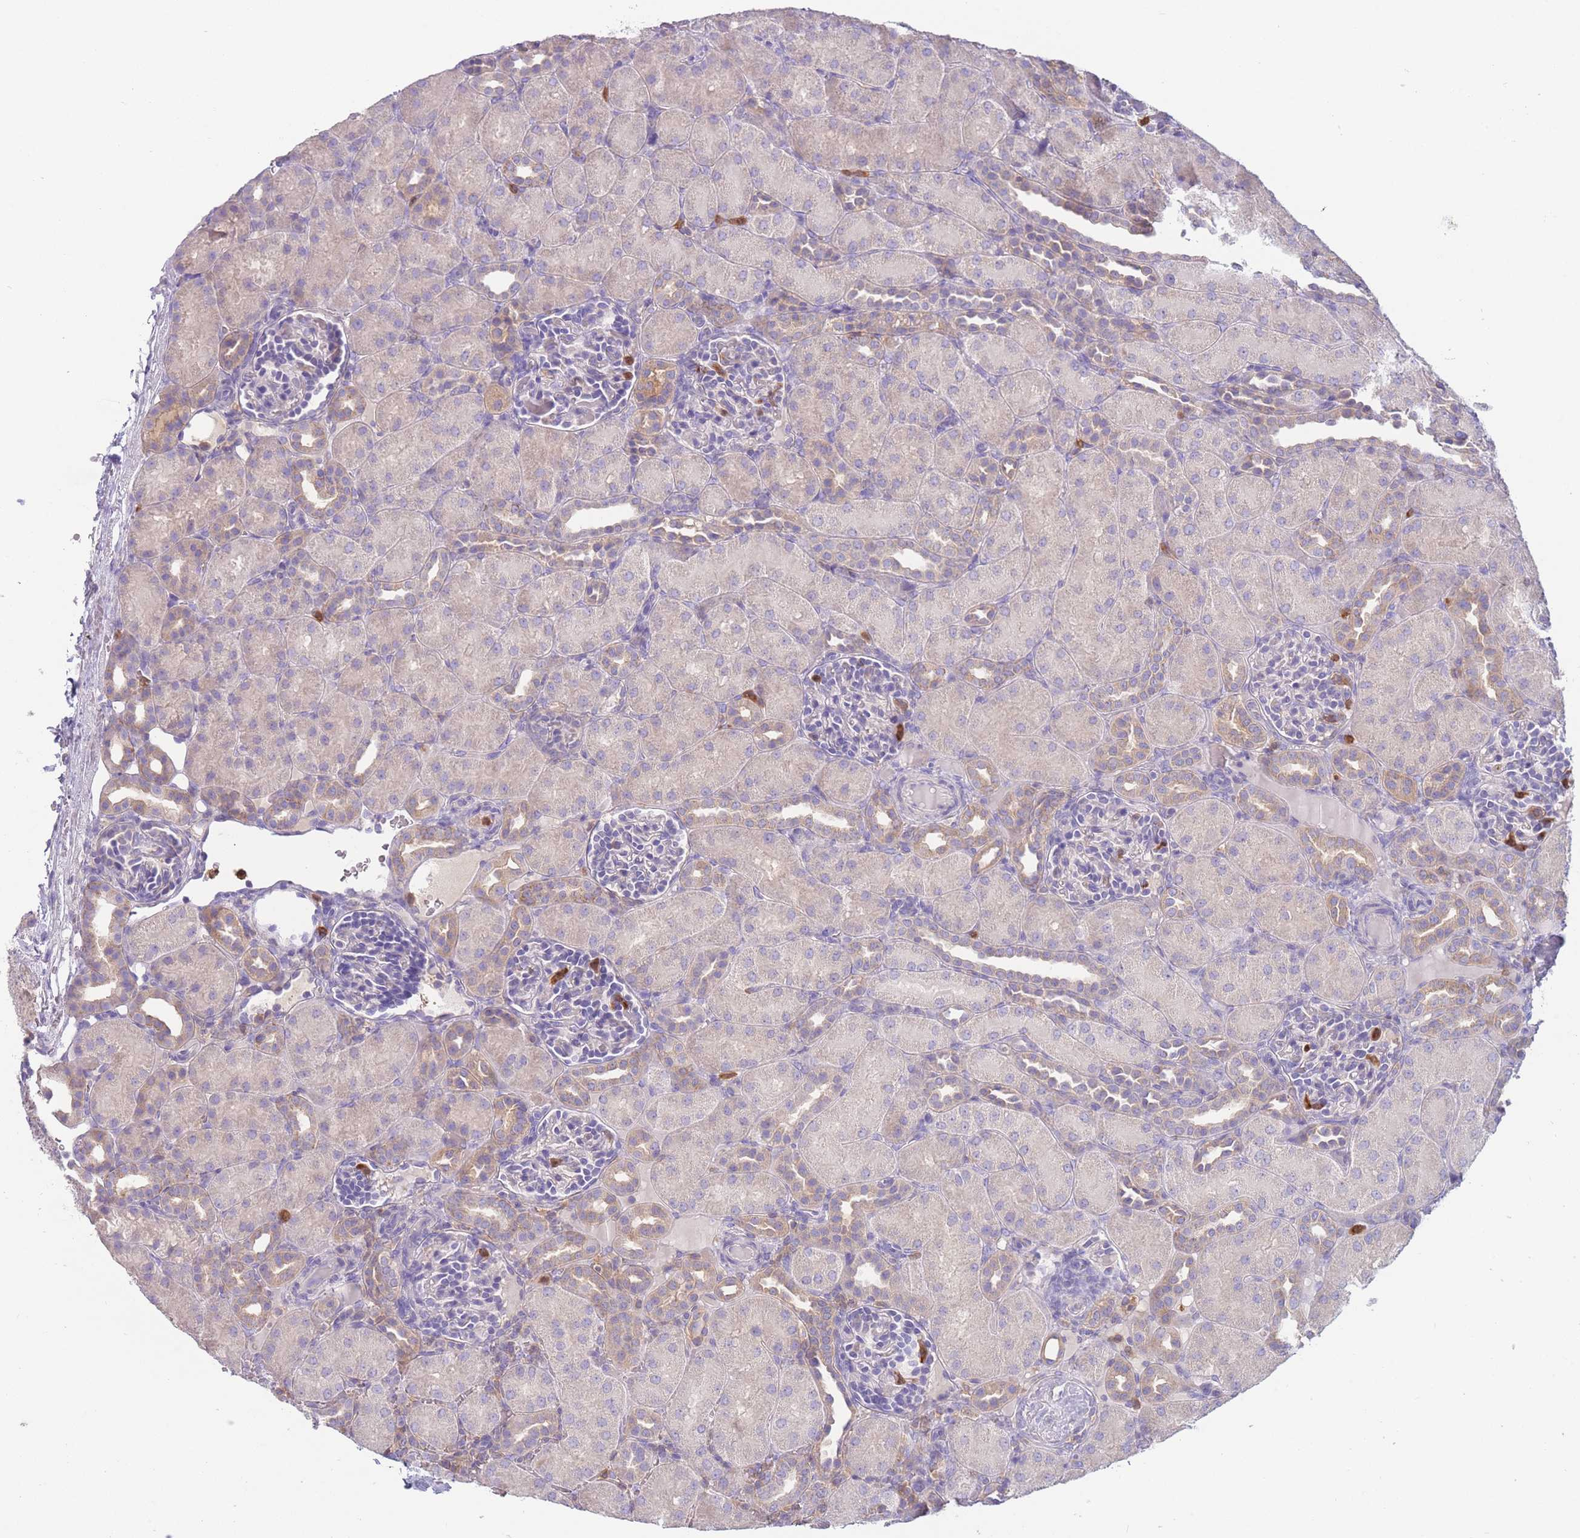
{"staining": {"intensity": "negative", "quantity": "none", "location": "none"}, "tissue": "kidney", "cell_type": "Cells in glomeruli", "image_type": "normal", "snomed": [{"axis": "morphology", "description": "Normal tissue, NOS"}, {"axis": "topography", "description": "Kidney"}], "caption": "Photomicrograph shows no significant protein positivity in cells in glomeruli of normal kidney.", "gene": "ST3GAL4", "patient": {"sex": "male", "age": 1}}